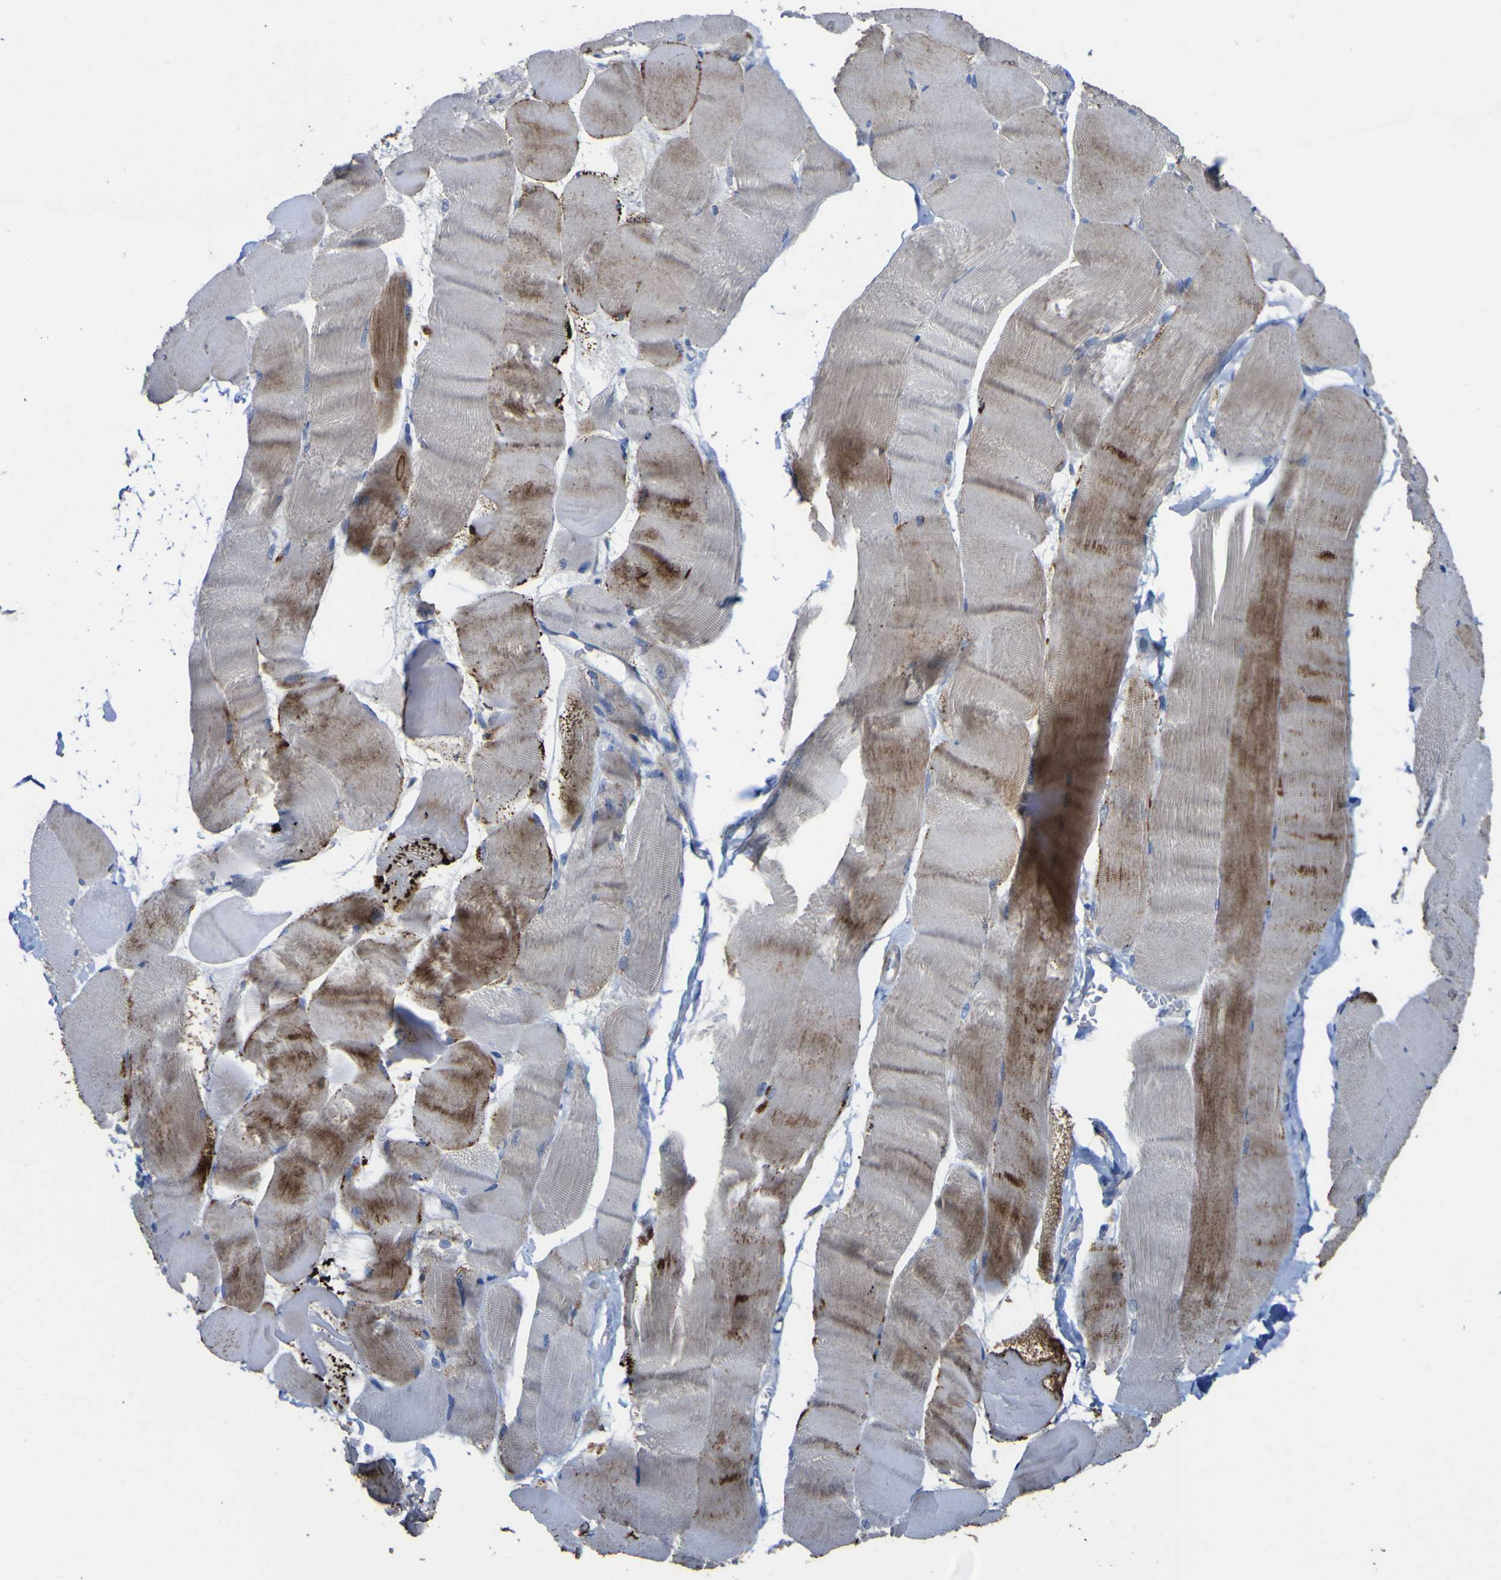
{"staining": {"intensity": "moderate", "quantity": "25%-75%", "location": "cytoplasmic/membranous"}, "tissue": "skeletal muscle", "cell_type": "Myocytes", "image_type": "normal", "snomed": [{"axis": "morphology", "description": "Normal tissue, NOS"}, {"axis": "morphology", "description": "Squamous cell carcinoma, NOS"}, {"axis": "topography", "description": "Skeletal muscle"}], "caption": "Myocytes reveal medium levels of moderate cytoplasmic/membranous expression in about 25%-75% of cells in normal human skeletal muscle.", "gene": "AGO4", "patient": {"sex": "male", "age": 51}}